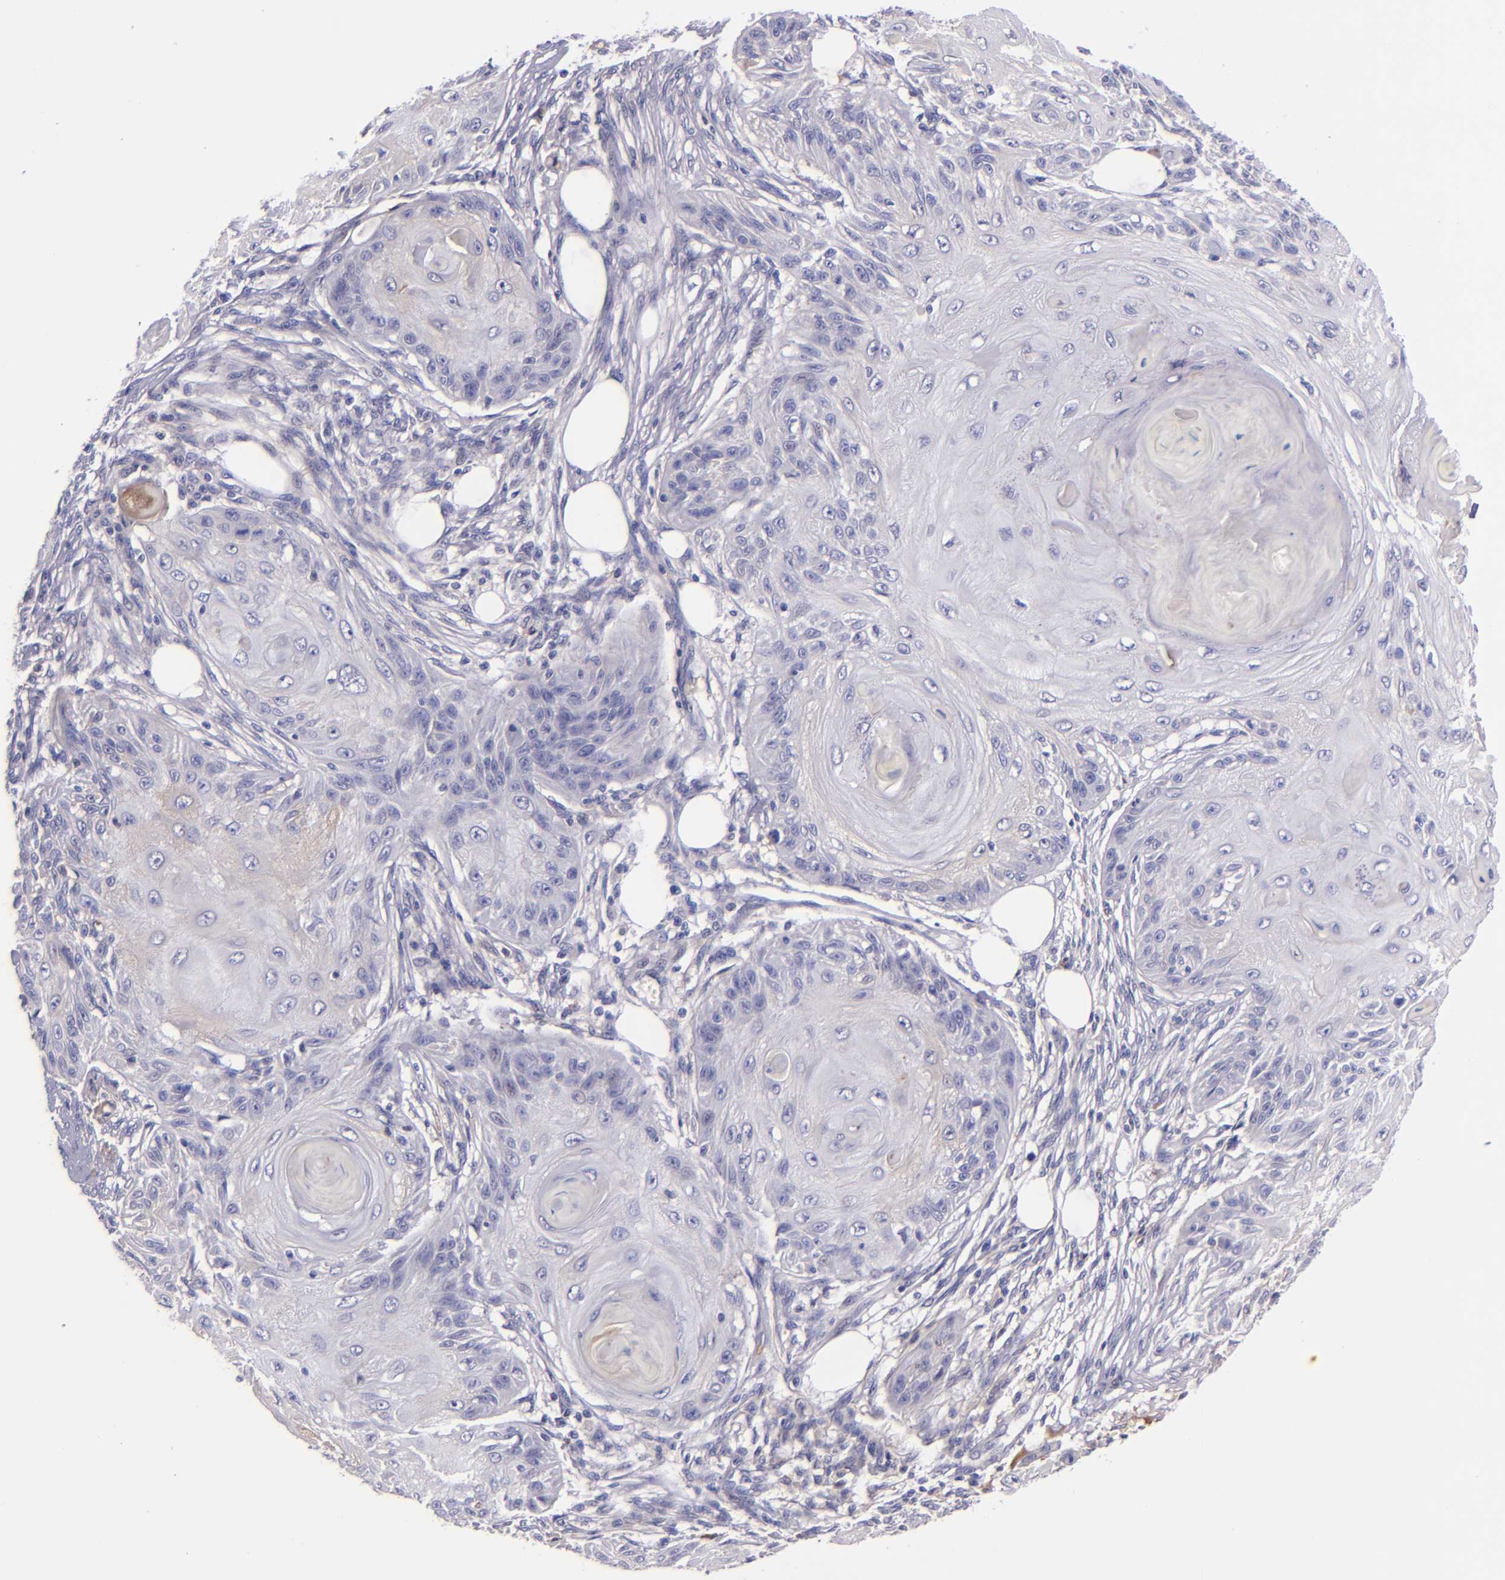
{"staining": {"intensity": "negative", "quantity": "none", "location": "none"}, "tissue": "skin cancer", "cell_type": "Tumor cells", "image_type": "cancer", "snomed": [{"axis": "morphology", "description": "Squamous cell carcinoma, NOS"}, {"axis": "topography", "description": "Skin"}], "caption": "IHC micrograph of skin cancer (squamous cell carcinoma) stained for a protein (brown), which exhibits no positivity in tumor cells. The staining is performed using DAB (3,3'-diaminobenzidine) brown chromogen with nuclei counter-stained in using hematoxylin.", "gene": "KNG1", "patient": {"sex": "female", "age": 88}}